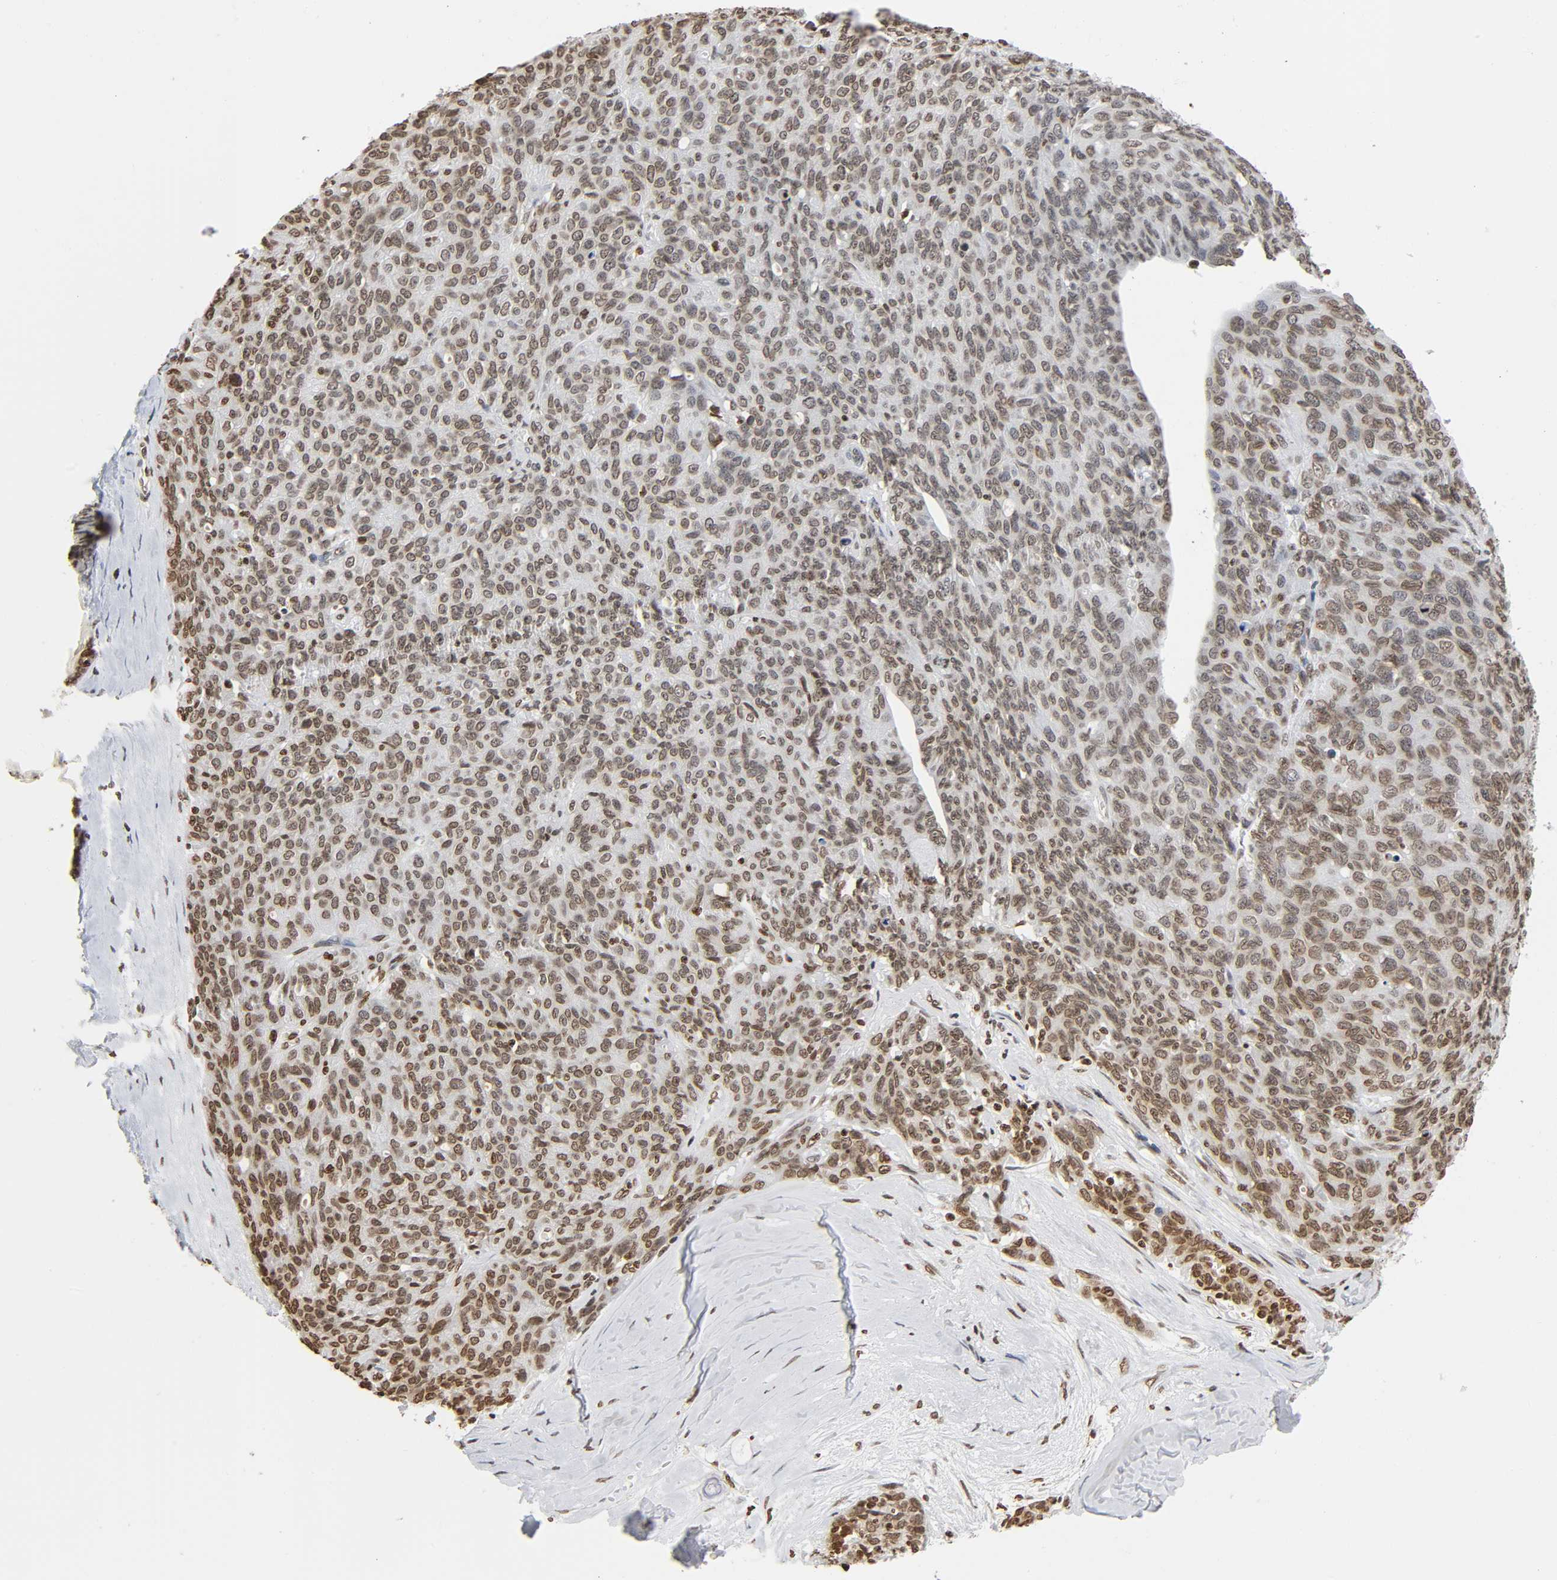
{"staining": {"intensity": "moderate", "quantity": ">75%", "location": "nuclear"}, "tissue": "ovarian cancer", "cell_type": "Tumor cells", "image_type": "cancer", "snomed": [{"axis": "morphology", "description": "Carcinoma, endometroid"}, {"axis": "topography", "description": "Ovary"}], "caption": "Ovarian cancer stained with immunohistochemistry (IHC) exhibits moderate nuclear expression in approximately >75% of tumor cells.", "gene": "HOXA6", "patient": {"sex": "female", "age": 60}}